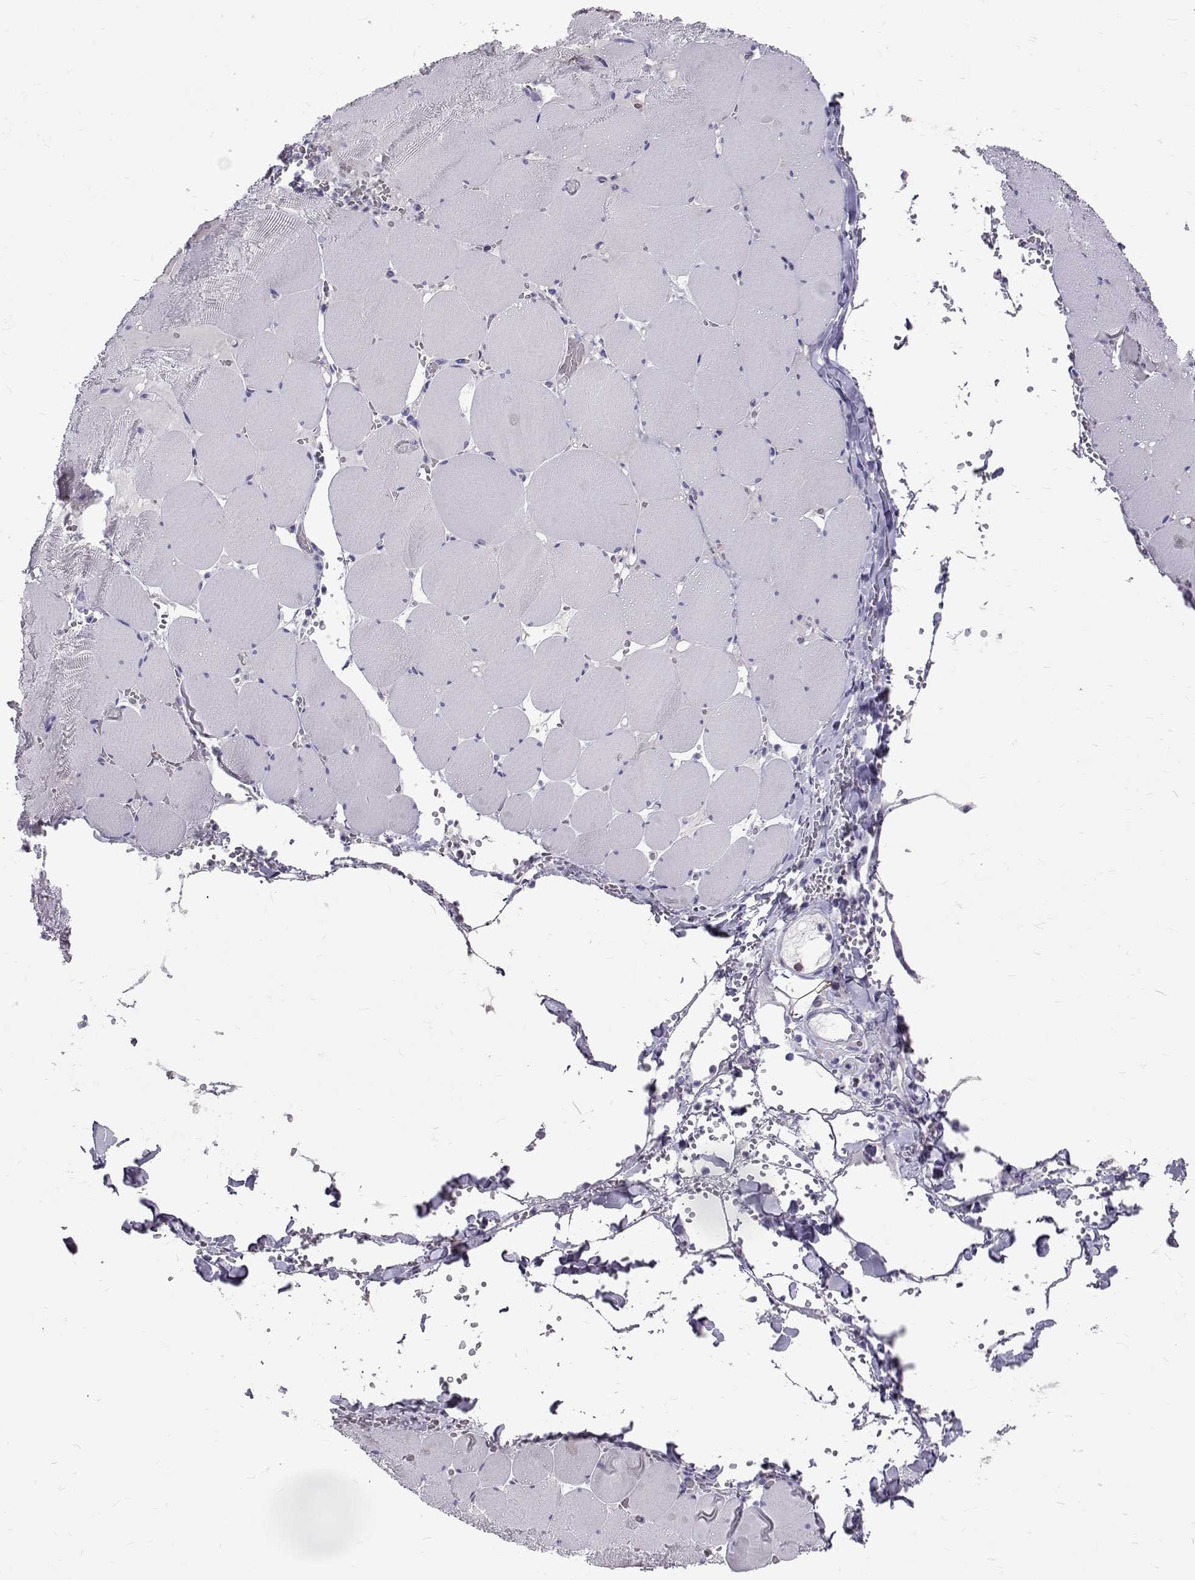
{"staining": {"intensity": "negative", "quantity": "none", "location": "none"}, "tissue": "skeletal muscle", "cell_type": "Myocytes", "image_type": "normal", "snomed": [{"axis": "morphology", "description": "Normal tissue, NOS"}, {"axis": "morphology", "description": "Malignant melanoma, Metastatic site"}, {"axis": "topography", "description": "Skeletal muscle"}], "caption": "Immunohistochemical staining of normal human skeletal muscle exhibits no significant expression in myocytes. (DAB (3,3'-diaminobenzidine) immunohistochemistry visualized using brightfield microscopy, high magnification).", "gene": "IGSF1", "patient": {"sex": "male", "age": 50}}